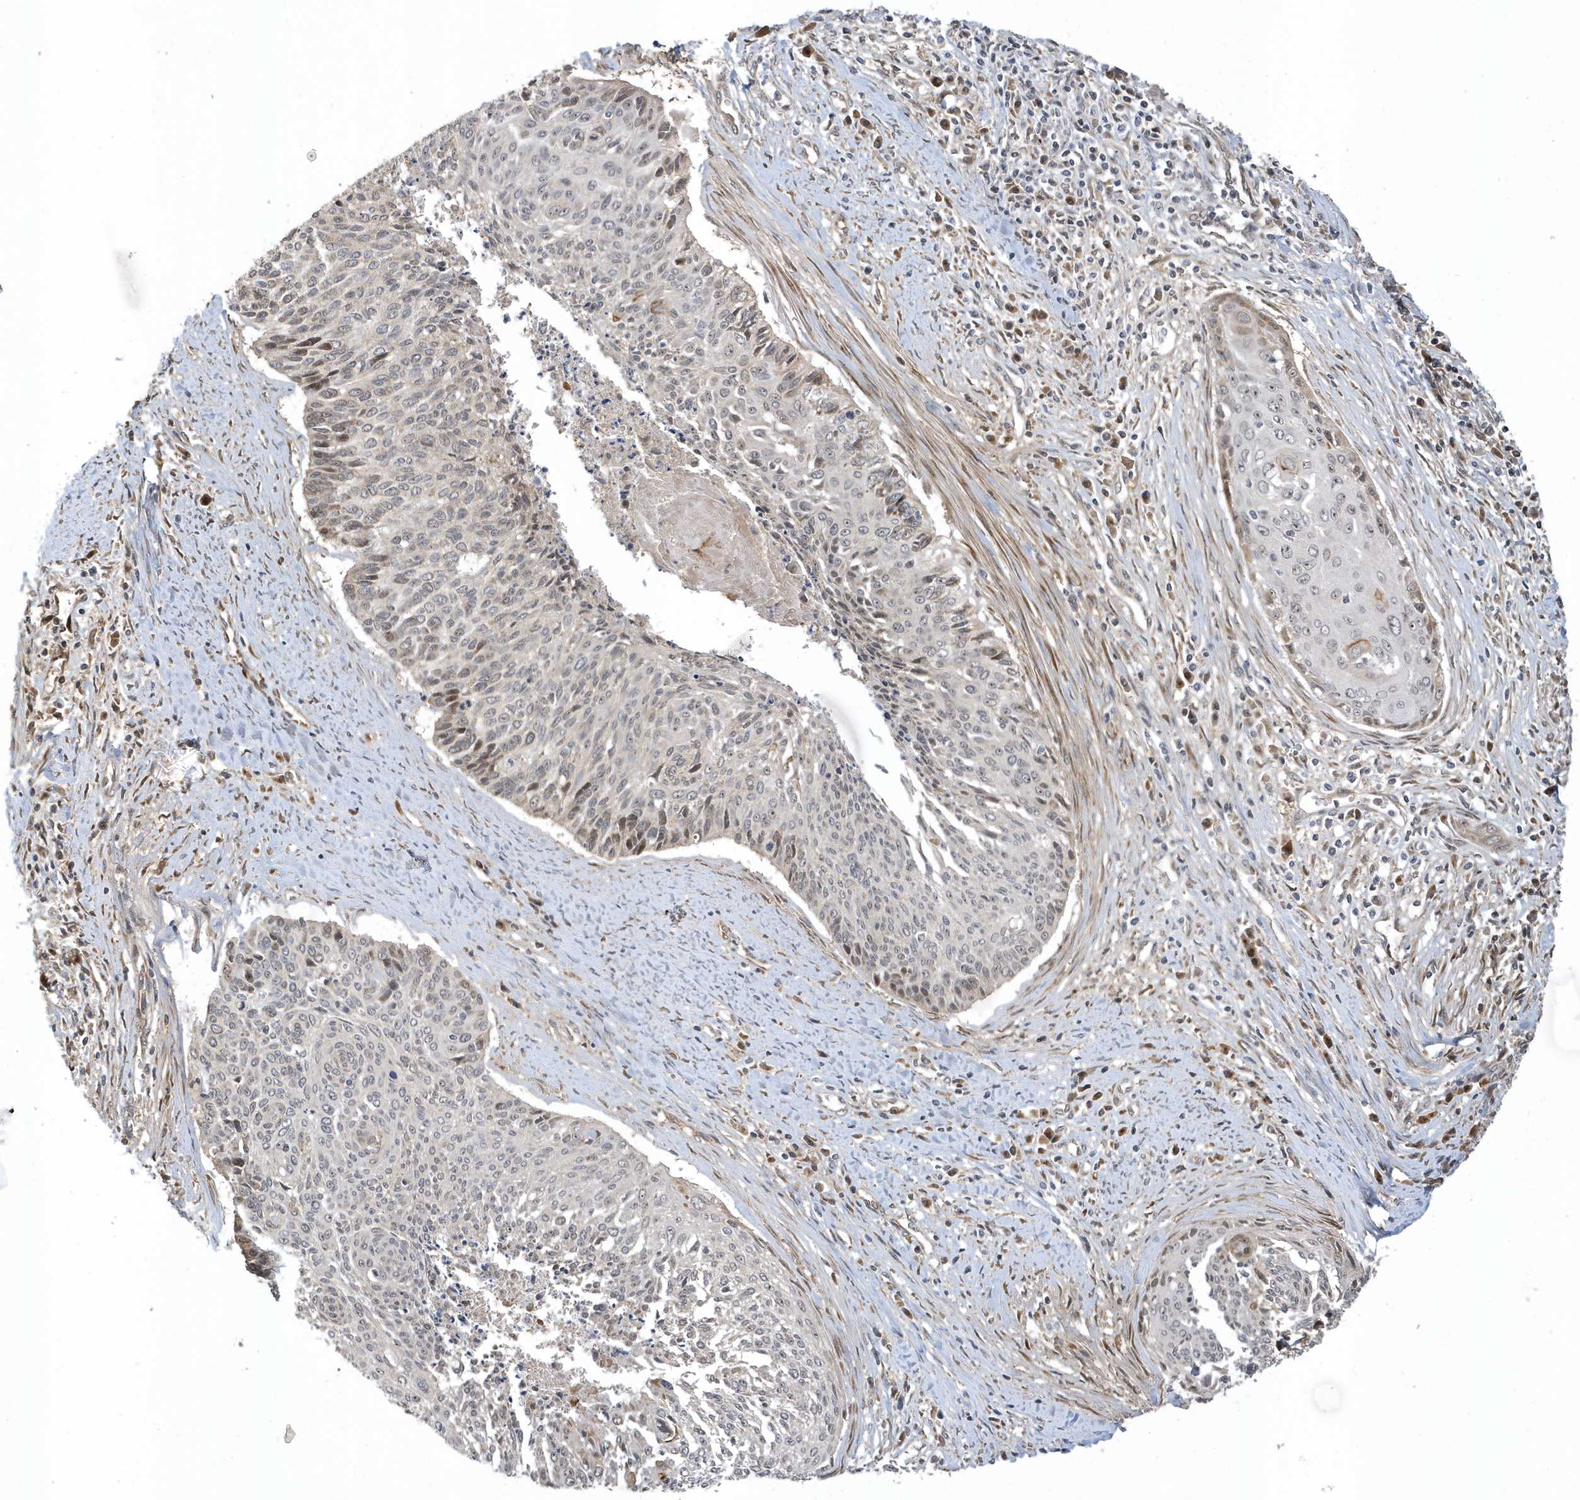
{"staining": {"intensity": "weak", "quantity": "<25%", "location": "nuclear"}, "tissue": "cervical cancer", "cell_type": "Tumor cells", "image_type": "cancer", "snomed": [{"axis": "morphology", "description": "Squamous cell carcinoma, NOS"}, {"axis": "topography", "description": "Cervix"}], "caption": "DAB (3,3'-diaminobenzidine) immunohistochemical staining of human cervical squamous cell carcinoma reveals no significant staining in tumor cells.", "gene": "ECM2", "patient": {"sex": "female", "age": 55}}